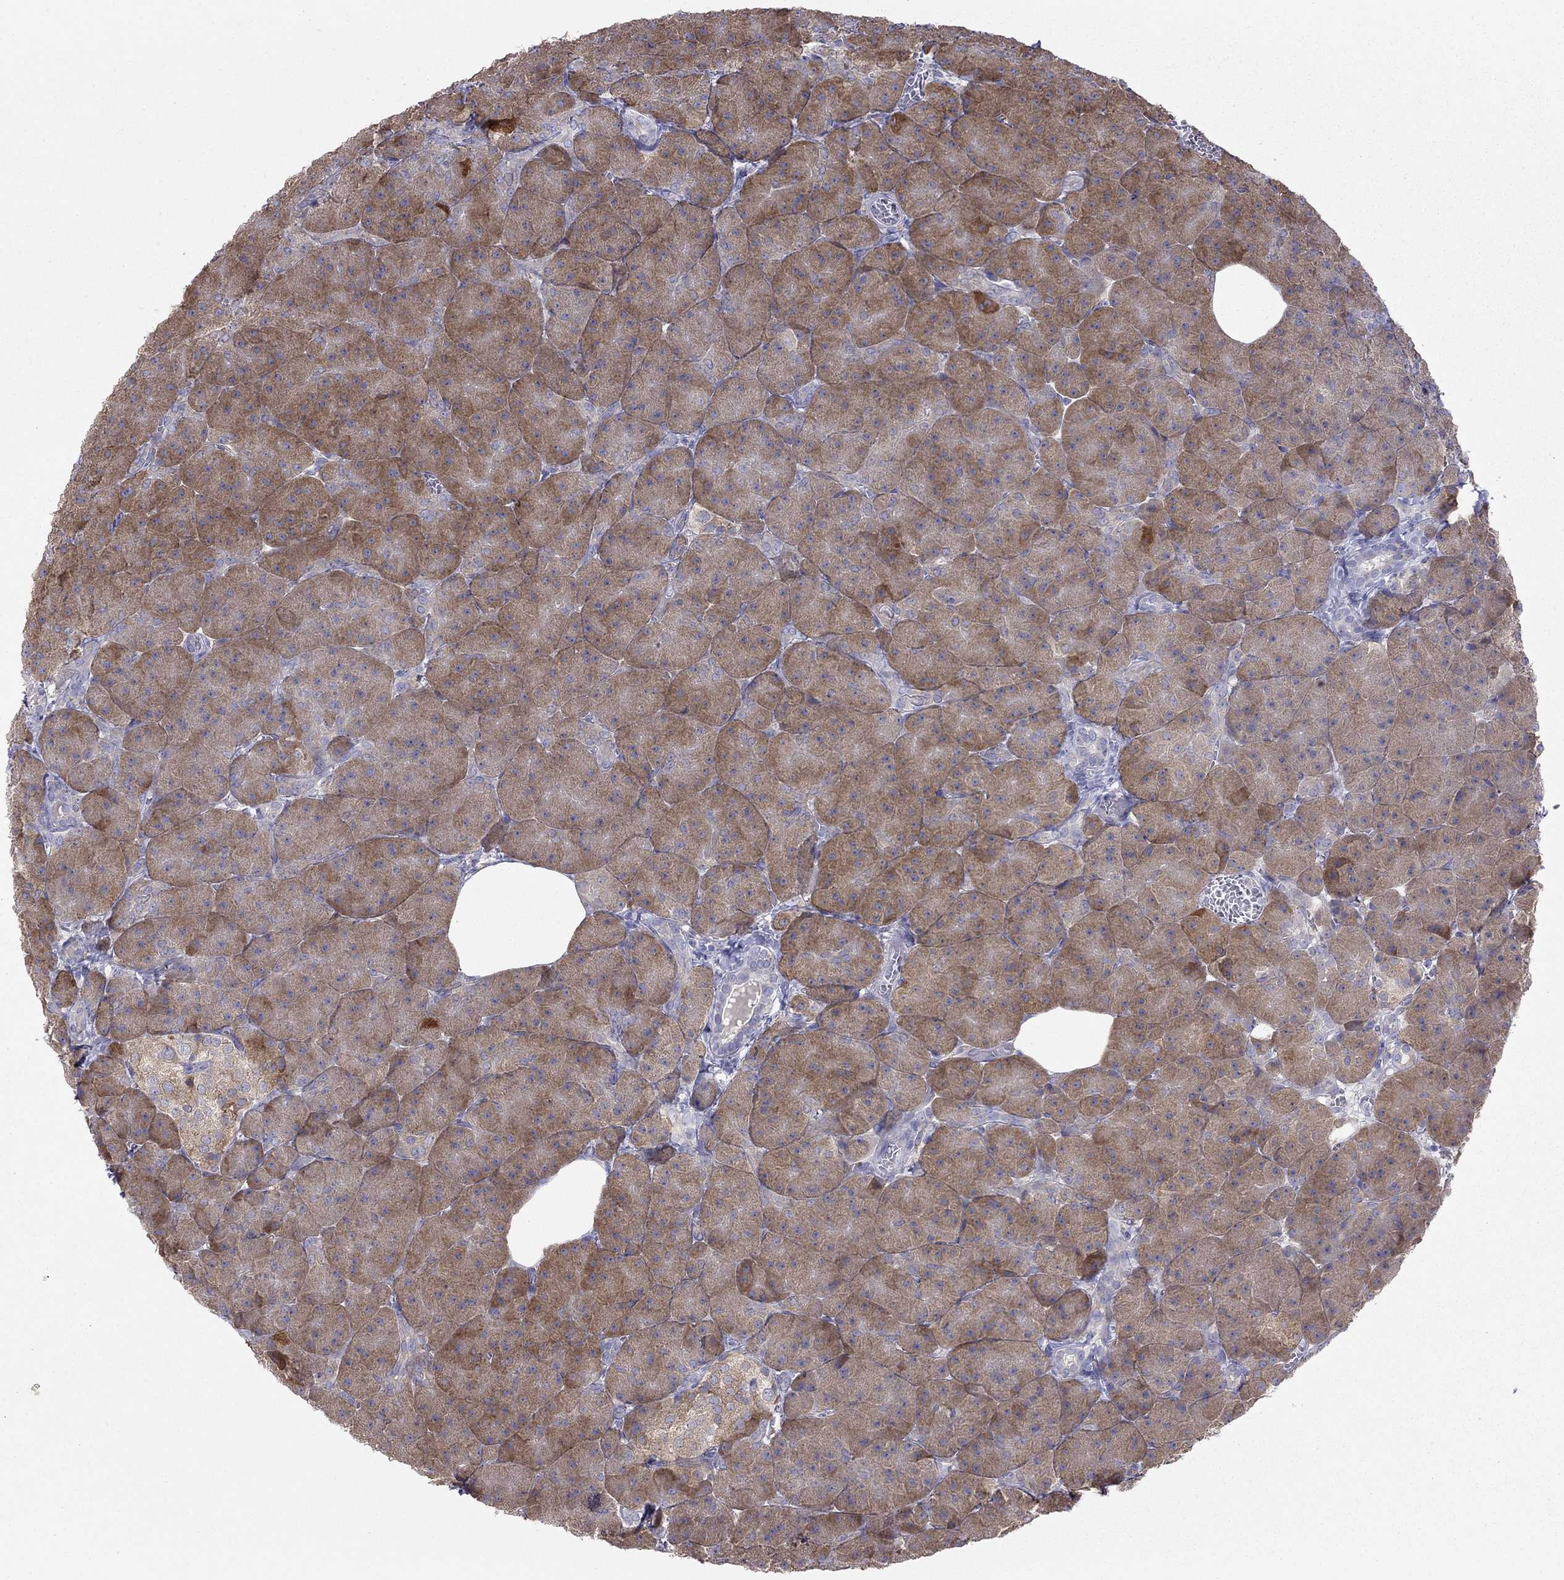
{"staining": {"intensity": "strong", "quantity": ">75%", "location": "cytoplasmic/membranous"}, "tissue": "pancreas", "cell_type": "Exocrine glandular cells", "image_type": "normal", "snomed": [{"axis": "morphology", "description": "Normal tissue, NOS"}, {"axis": "topography", "description": "Pancreas"}], "caption": "Brown immunohistochemical staining in benign human pancreas shows strong cytoplasmic/membranous expression in approximately >75% of exocrine glandular cells. The staining was performed using DAB (3,3'-diaminobenzidine) to visualize the protein expression in brown, while the nuclei were stained in blue with hematoxylin (Magnification: 20x).", "gene": "LONRF2", "patient": {"sex": "male", "age": 61}}